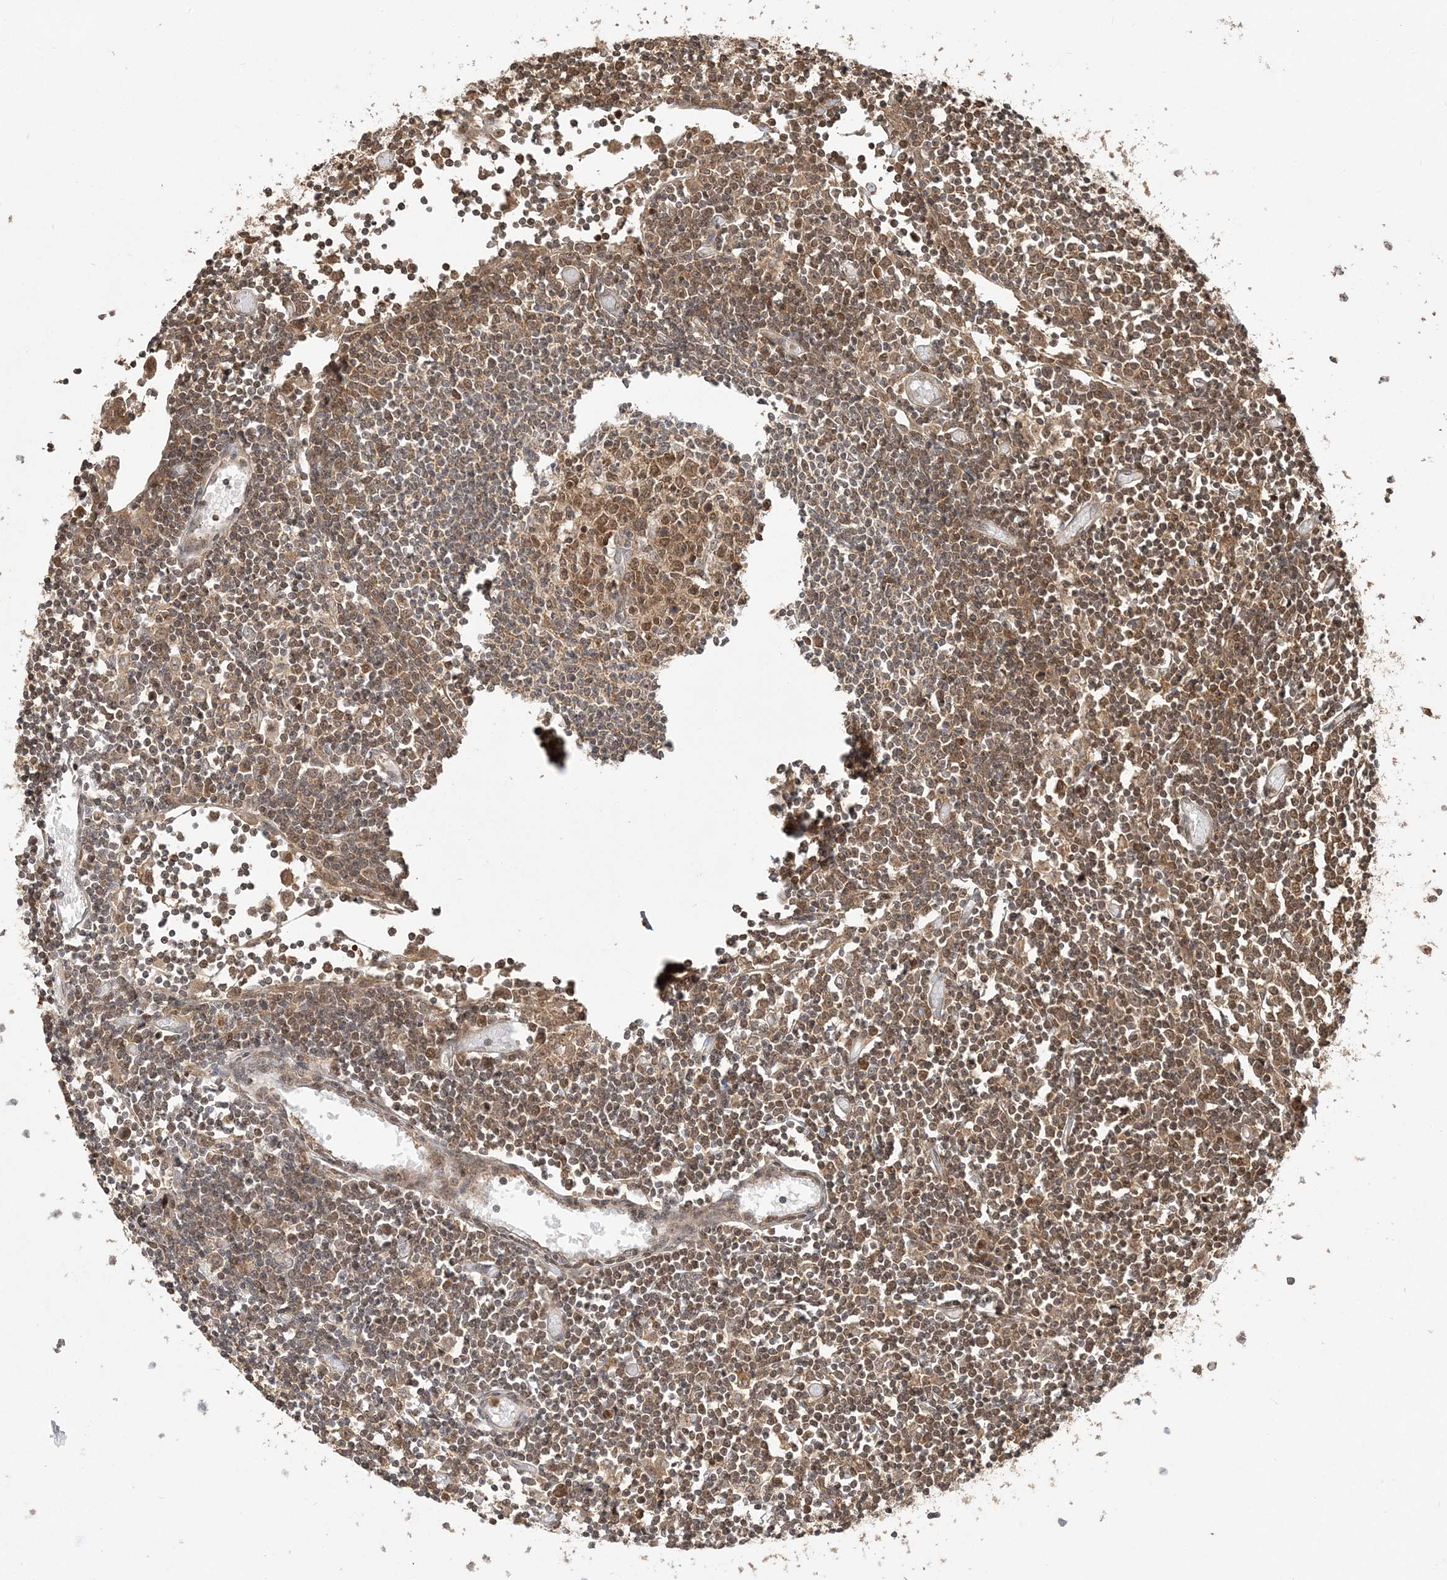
{"staining": {"intensity": "moderate", "quantity": ">75%", "location": "cytoplasmic/membranous,nuclear"}, "tissue": "lymph node", "cell_type": "Germinal center cells", "image_type": "normal", "snomed": [{"axis": "morphology", "description": "Normal tissue, NOS"}, {"axis": "topography", "description": "Lymph node"}], "caption": "This is a histology image of immunohistochemistry staining of benign lymph node, which shows moderate positivity in the cytoplasmic/membranous,nuclear of germinal center cells.", "gene": "CAB39", "patient": {"sex": "female", "age": 11}}